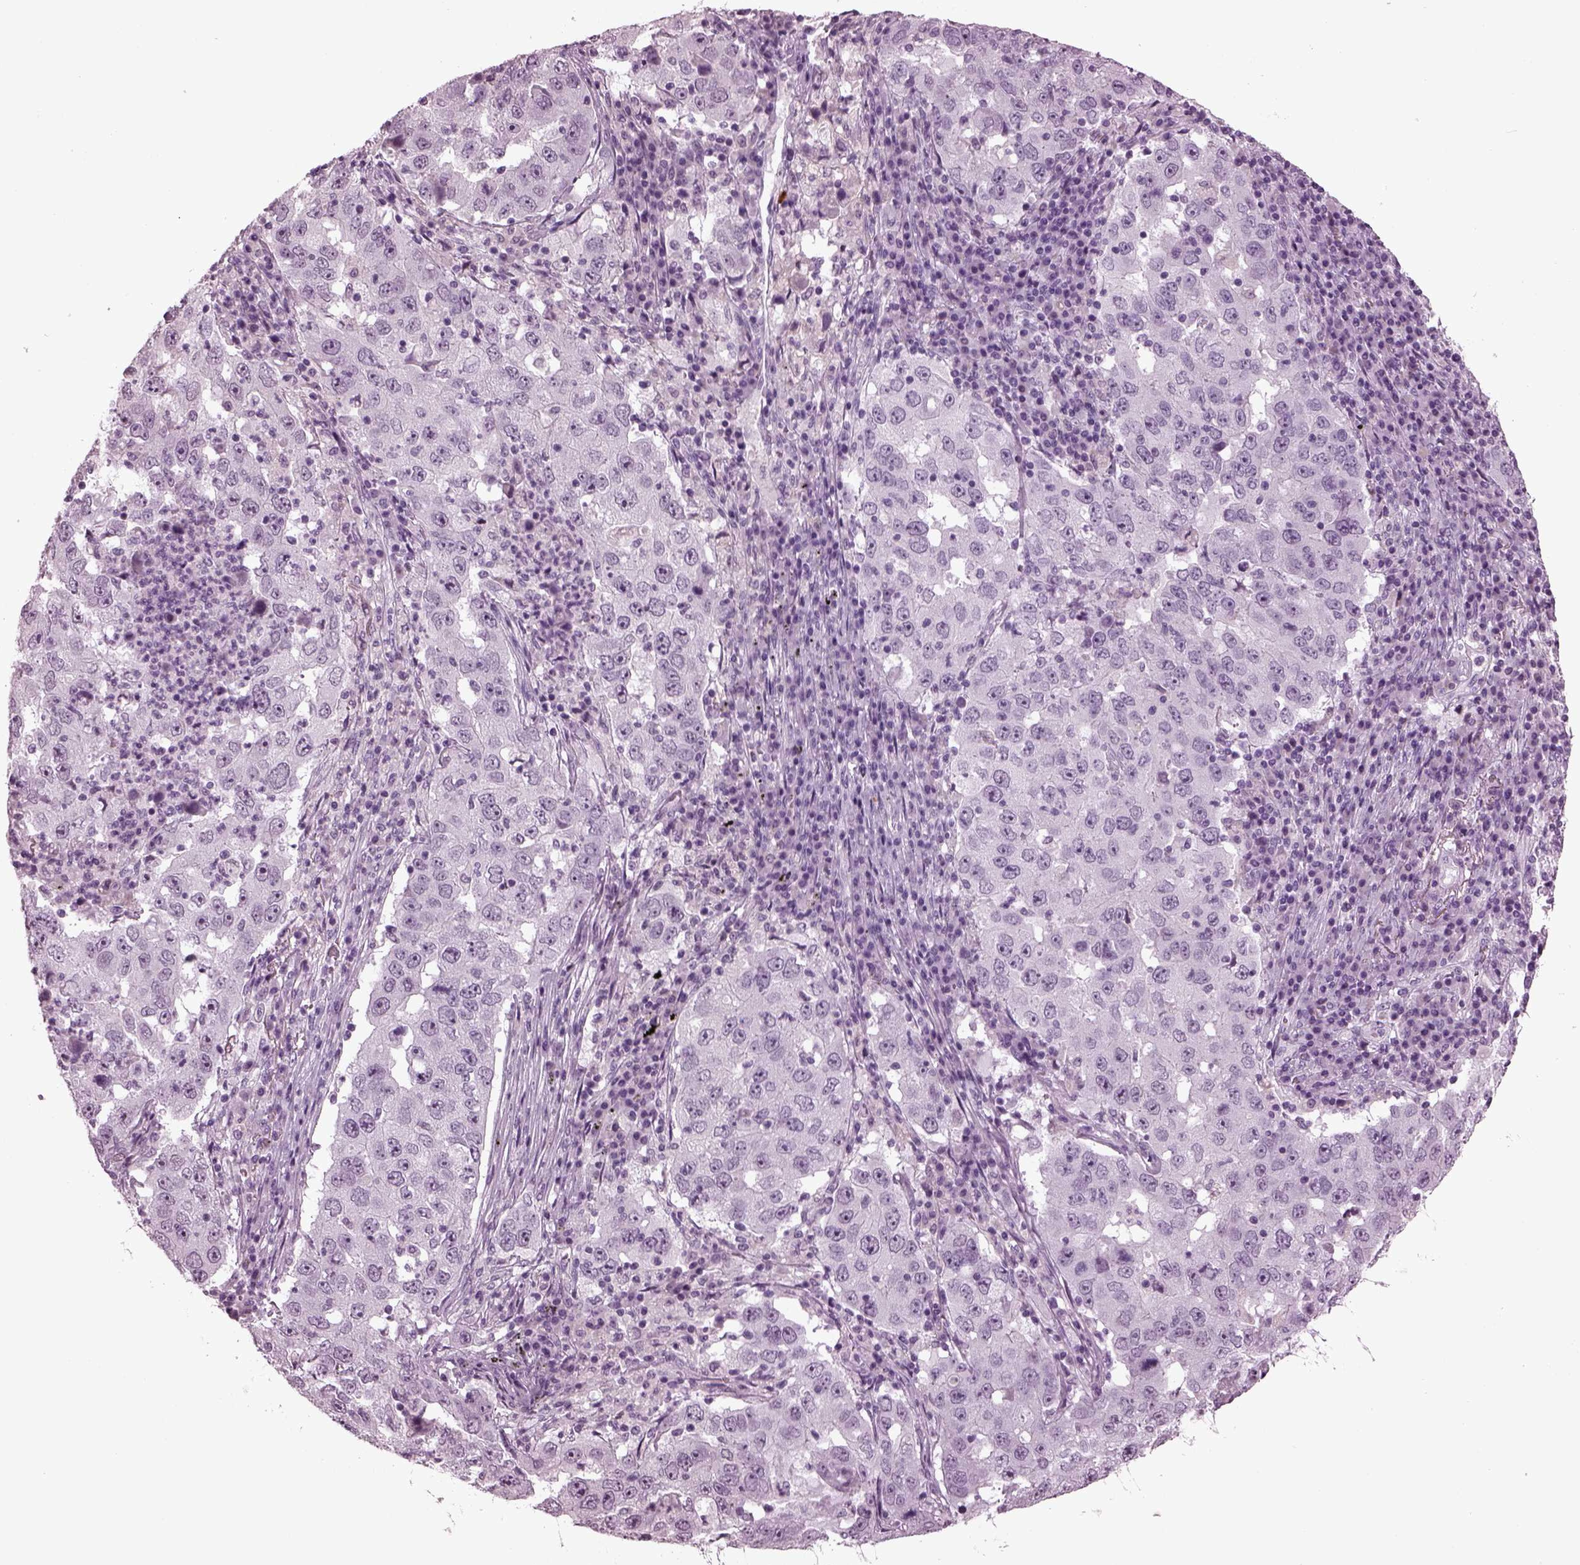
{"staining": {"intensity": "negative", "quantity": "none", "location": "none"}, "tissue": "lung cancer", "cell_type": "Tumor cells", "image_type": "cancer", "snomed": [{"axis": "morphology", "description": "Adenocarcinoma, NOS"}, {"axis": "topography", "description": "Lung"}], "caption": "Human lung adenocarcinoma stained for a protein using immunohistochemistry (IHC) displays no expression in tumor cells.", "gene": "SLC6A17", "patient": {"sex": "male", "age": 73}}